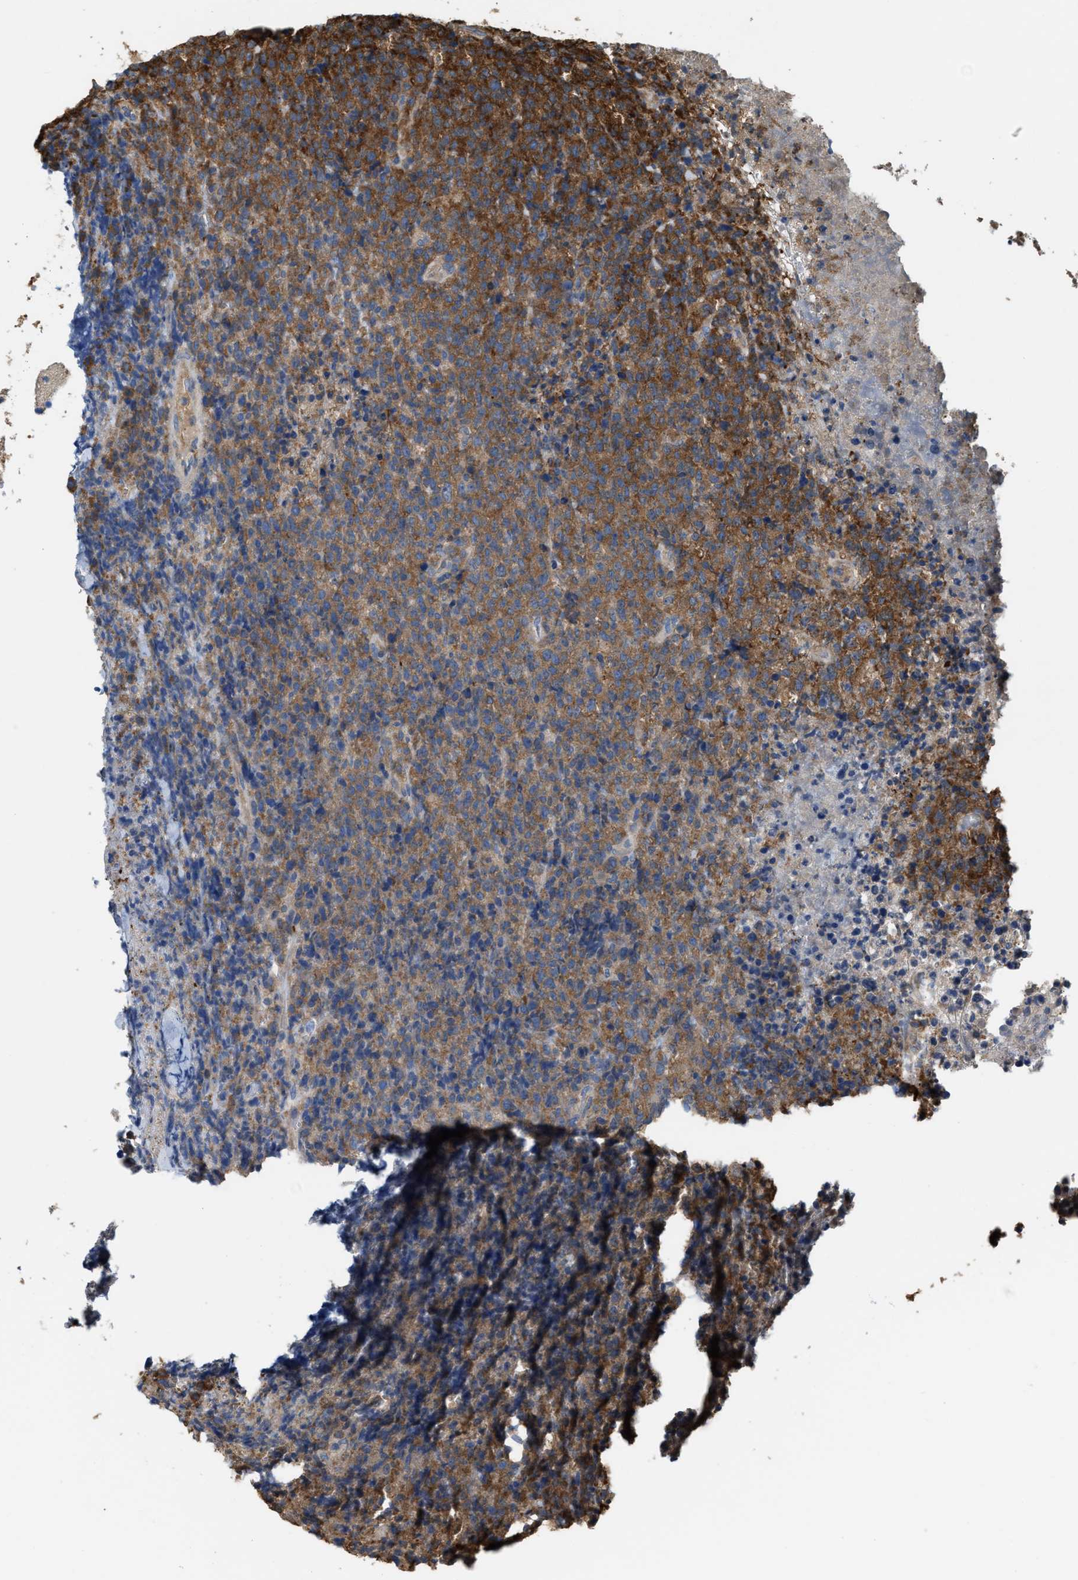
{"staining": {"intensity": "moderate", "quantity": "25%-75%", "location": "cytoplasmic/membranous"}, "tissue": "lymphoma", "cell_type": "Tumor cells", "image_type": "cancer", "snomed": [{"axis": "morphology", "description": "Malignant lymphoma, non-Hodgkin's type, Low grade"}, {"axis": "topography", "description": "Lymph node"}], "caption": "Immunohistochemistry of human lymphoma reveals medium levels of moderate cytoplasmic/membranous positivity in about 25%-75% of tumor cells.", "gene": "ATIC", "patient": {"sex": "male", "age": 66}}